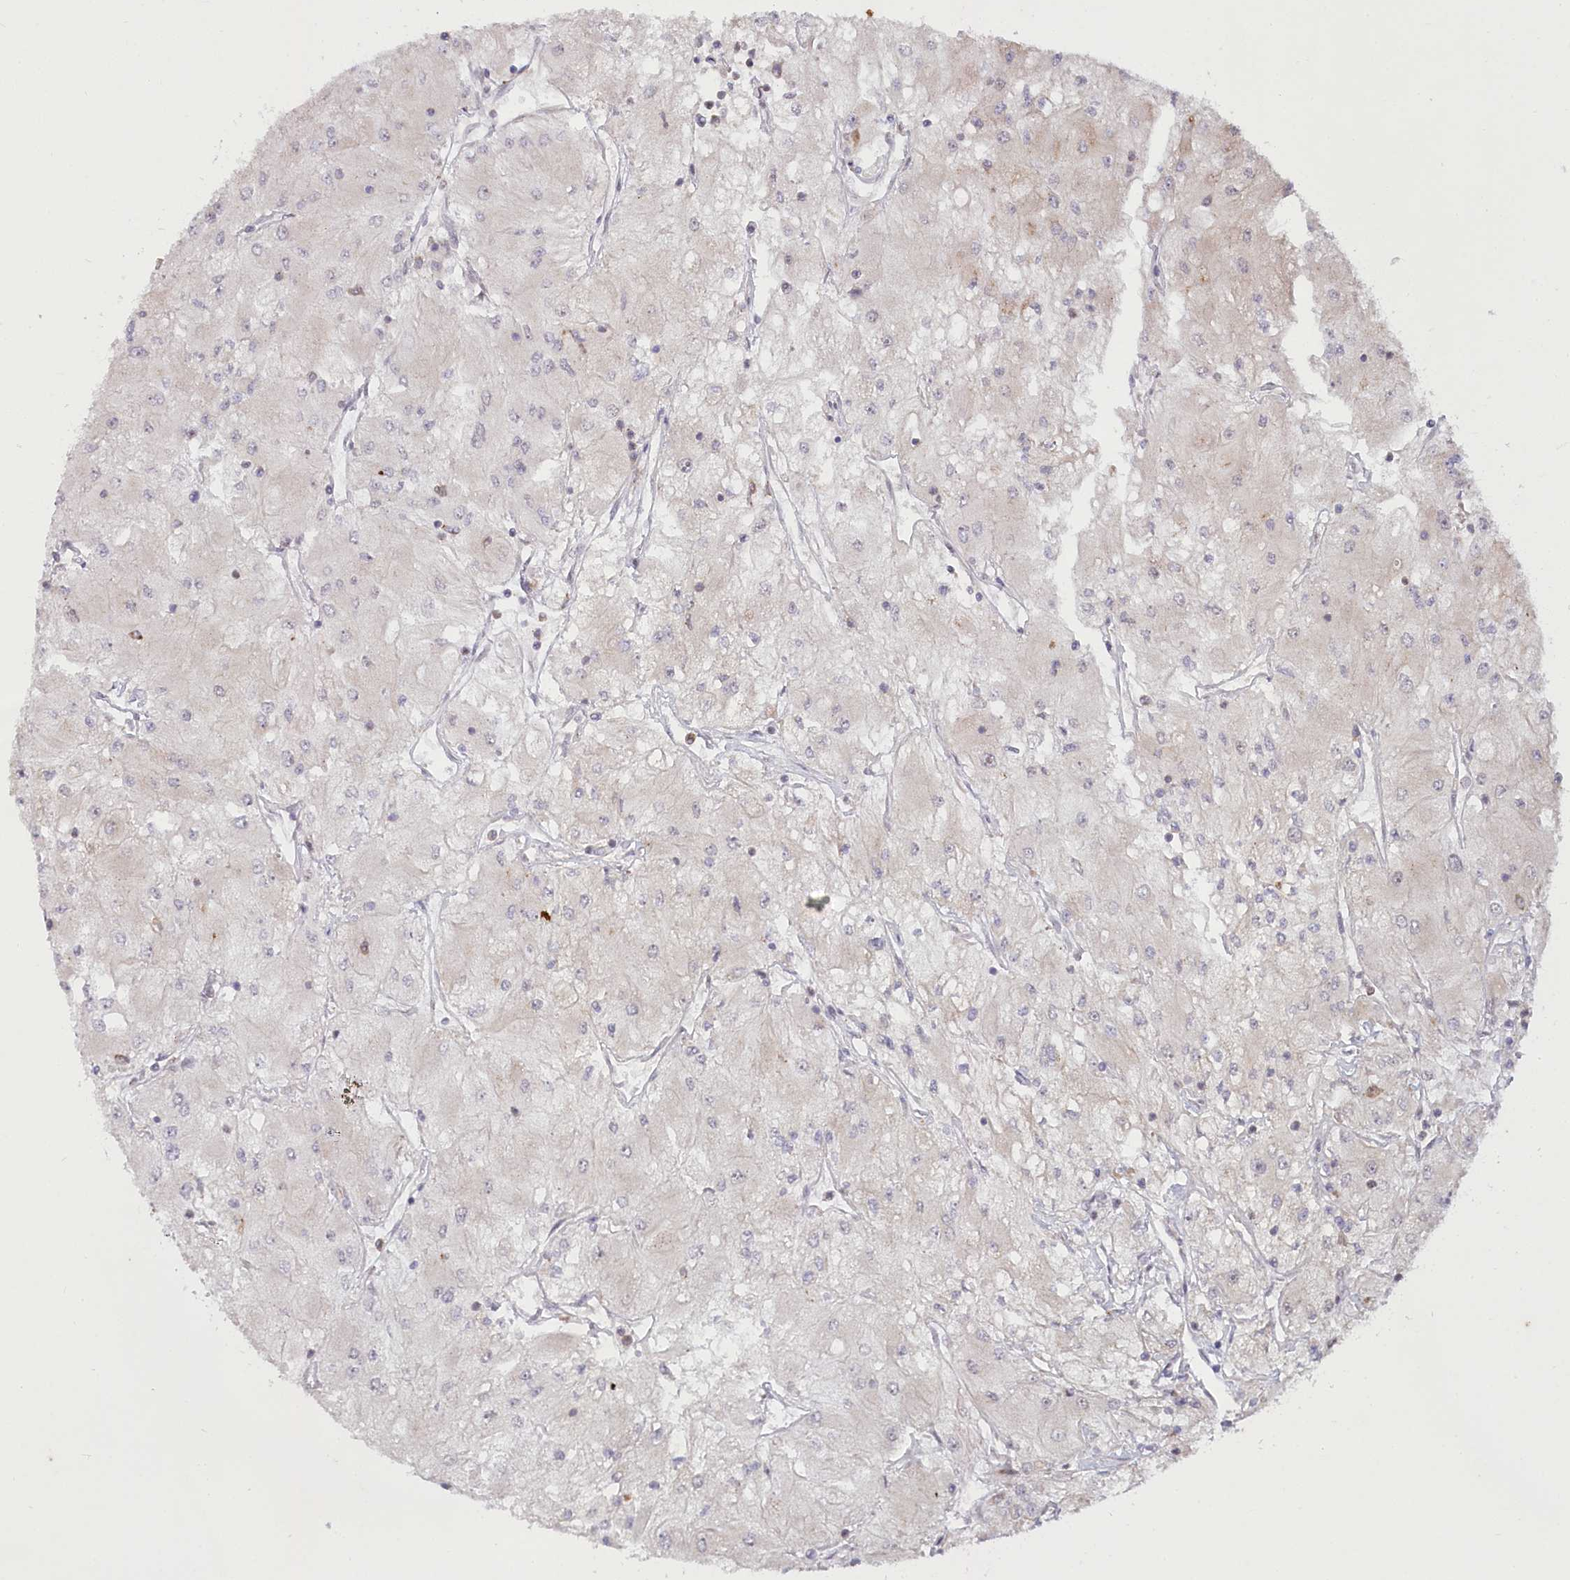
{"staining": {"intensity": "negative", "quantity": "none", "location": "none"}, "tissue": "renal cancer", "cell_type": "Tumor cells", "image_type": "cancer", "snomed": [{"axis": "morphology", "description": "Adenocarcinoma, NOS"}, {"axis": "topography", "description": "Kidney"}], "caption": "IHC micrograph of human renal cancer (adenocarcinoma) stained for a protein (brown), which exhibits no expression in tumor cells. Nuclei are stained in blue.", "gene": "MTG1", "patient": {"sex": "male", "age": 80}}